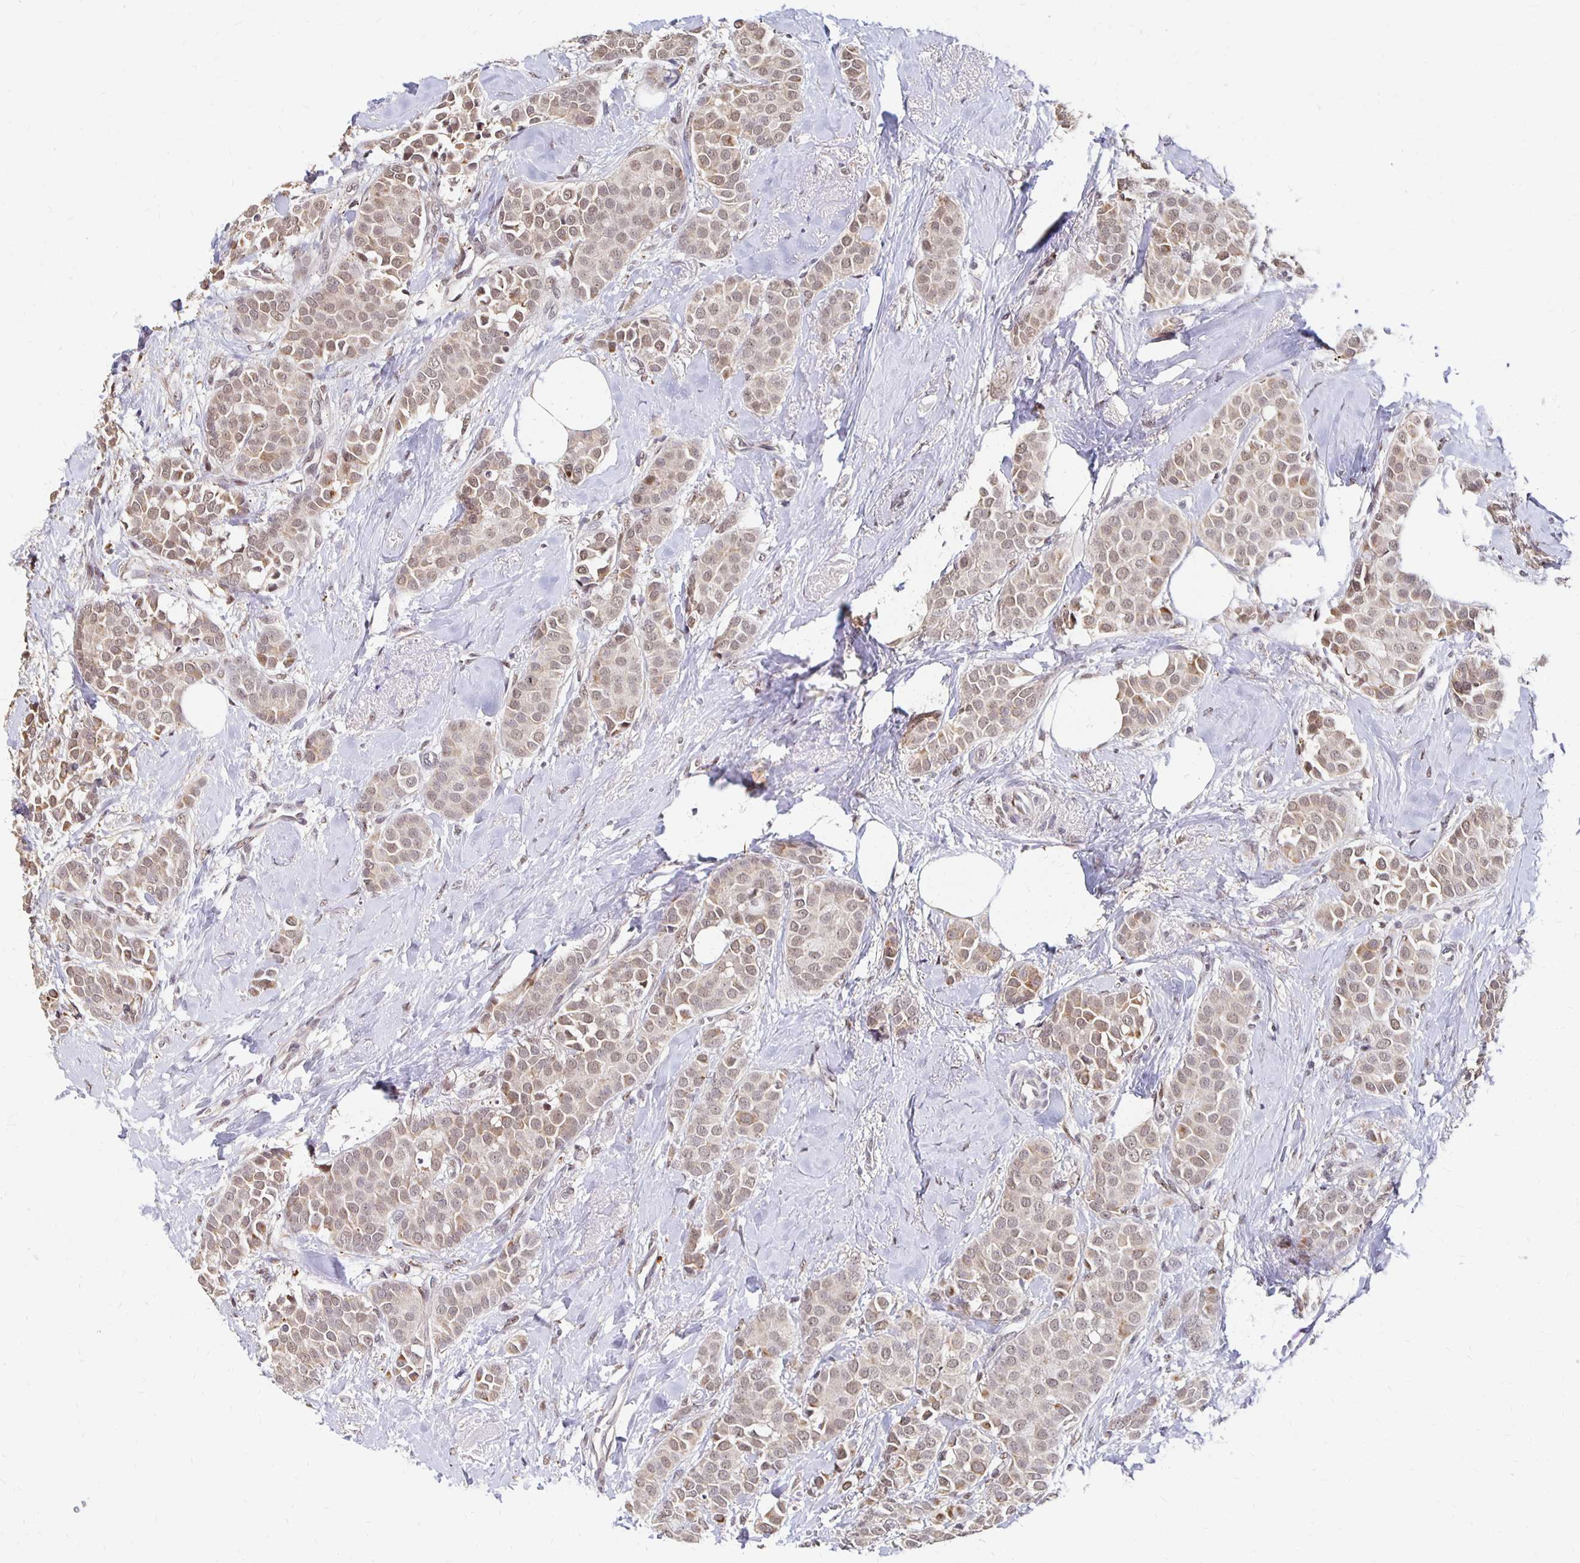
{"staining": {"intensity": "weak", "quantity": ">75%", "location": "nuclear"}, "tissue": "breast cancer", "cell_type": "Tumor cells", "image_type": "cancer", "snomed": [{"axis": "morphology", "description": "Duct carcinoma"}, {"axis": "topography", "description": "Breast"}], "caption": "DAB immunohistochemical staining of human breast intraductal carcinoma reveals weak nuclear protein staining in about >75% of tumor cells.", "gene": "CLASRP", "patient": {"sex": "female", "age": 79}}